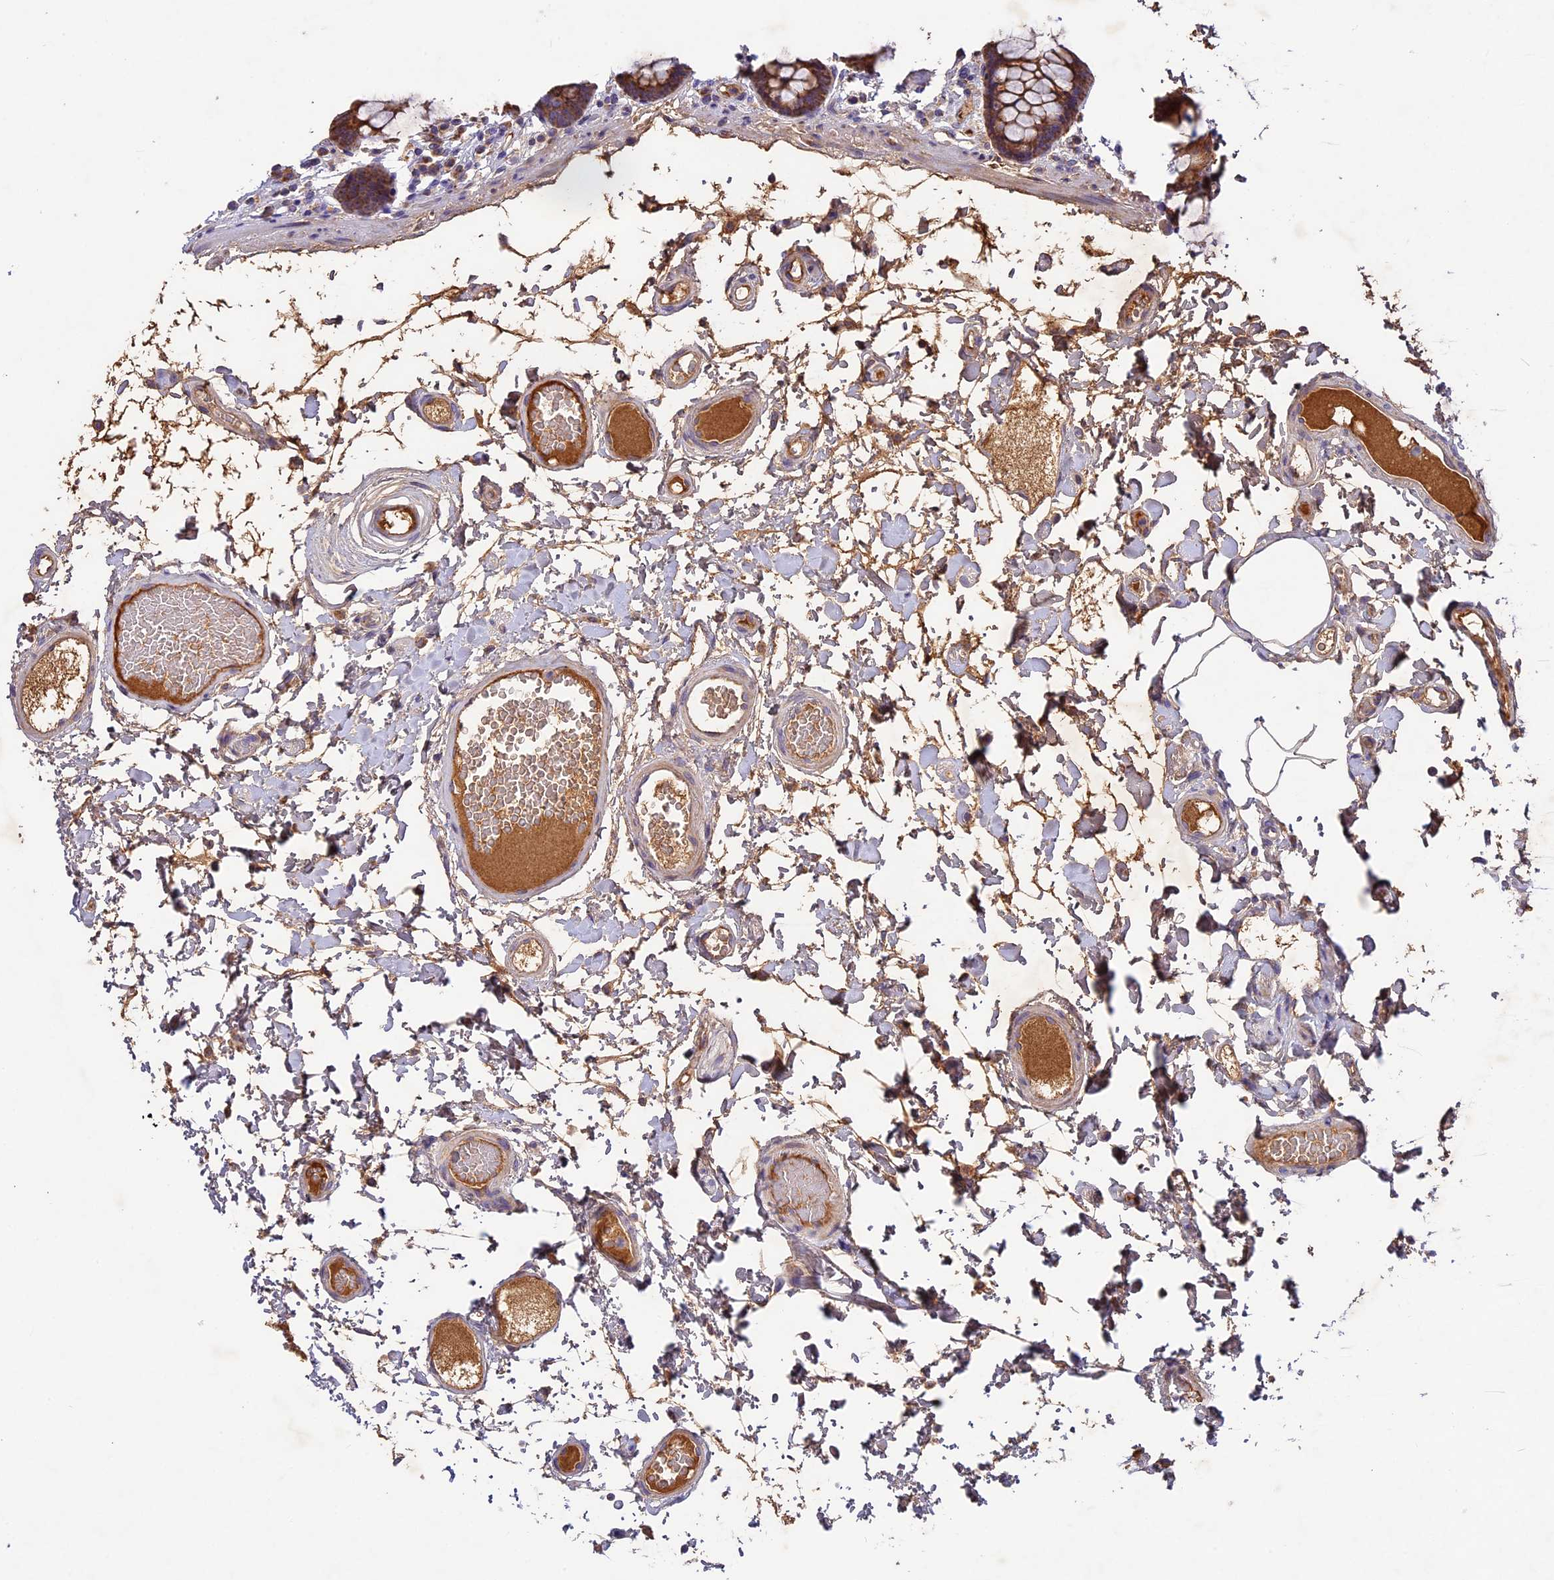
{"staining": {"intensity": "negative", "quantity": "none", "location": "none"}, "tissue": "colon", "cell_type": "Endothelial cells", "image_type": "normal", "snomed": [{"axis": "morphology", "description": "Normal tissue, NOS"}, {"axis": "topography", "description": "Colon"}], "caption": "IHC of normal colon exhibits no positivity in endothelial cells. (Brightfield microscopy of DAB immunohistochemistry at high magnification).", "gene": "OCEL1", "patient": {"sex": "male", "age": 84}}